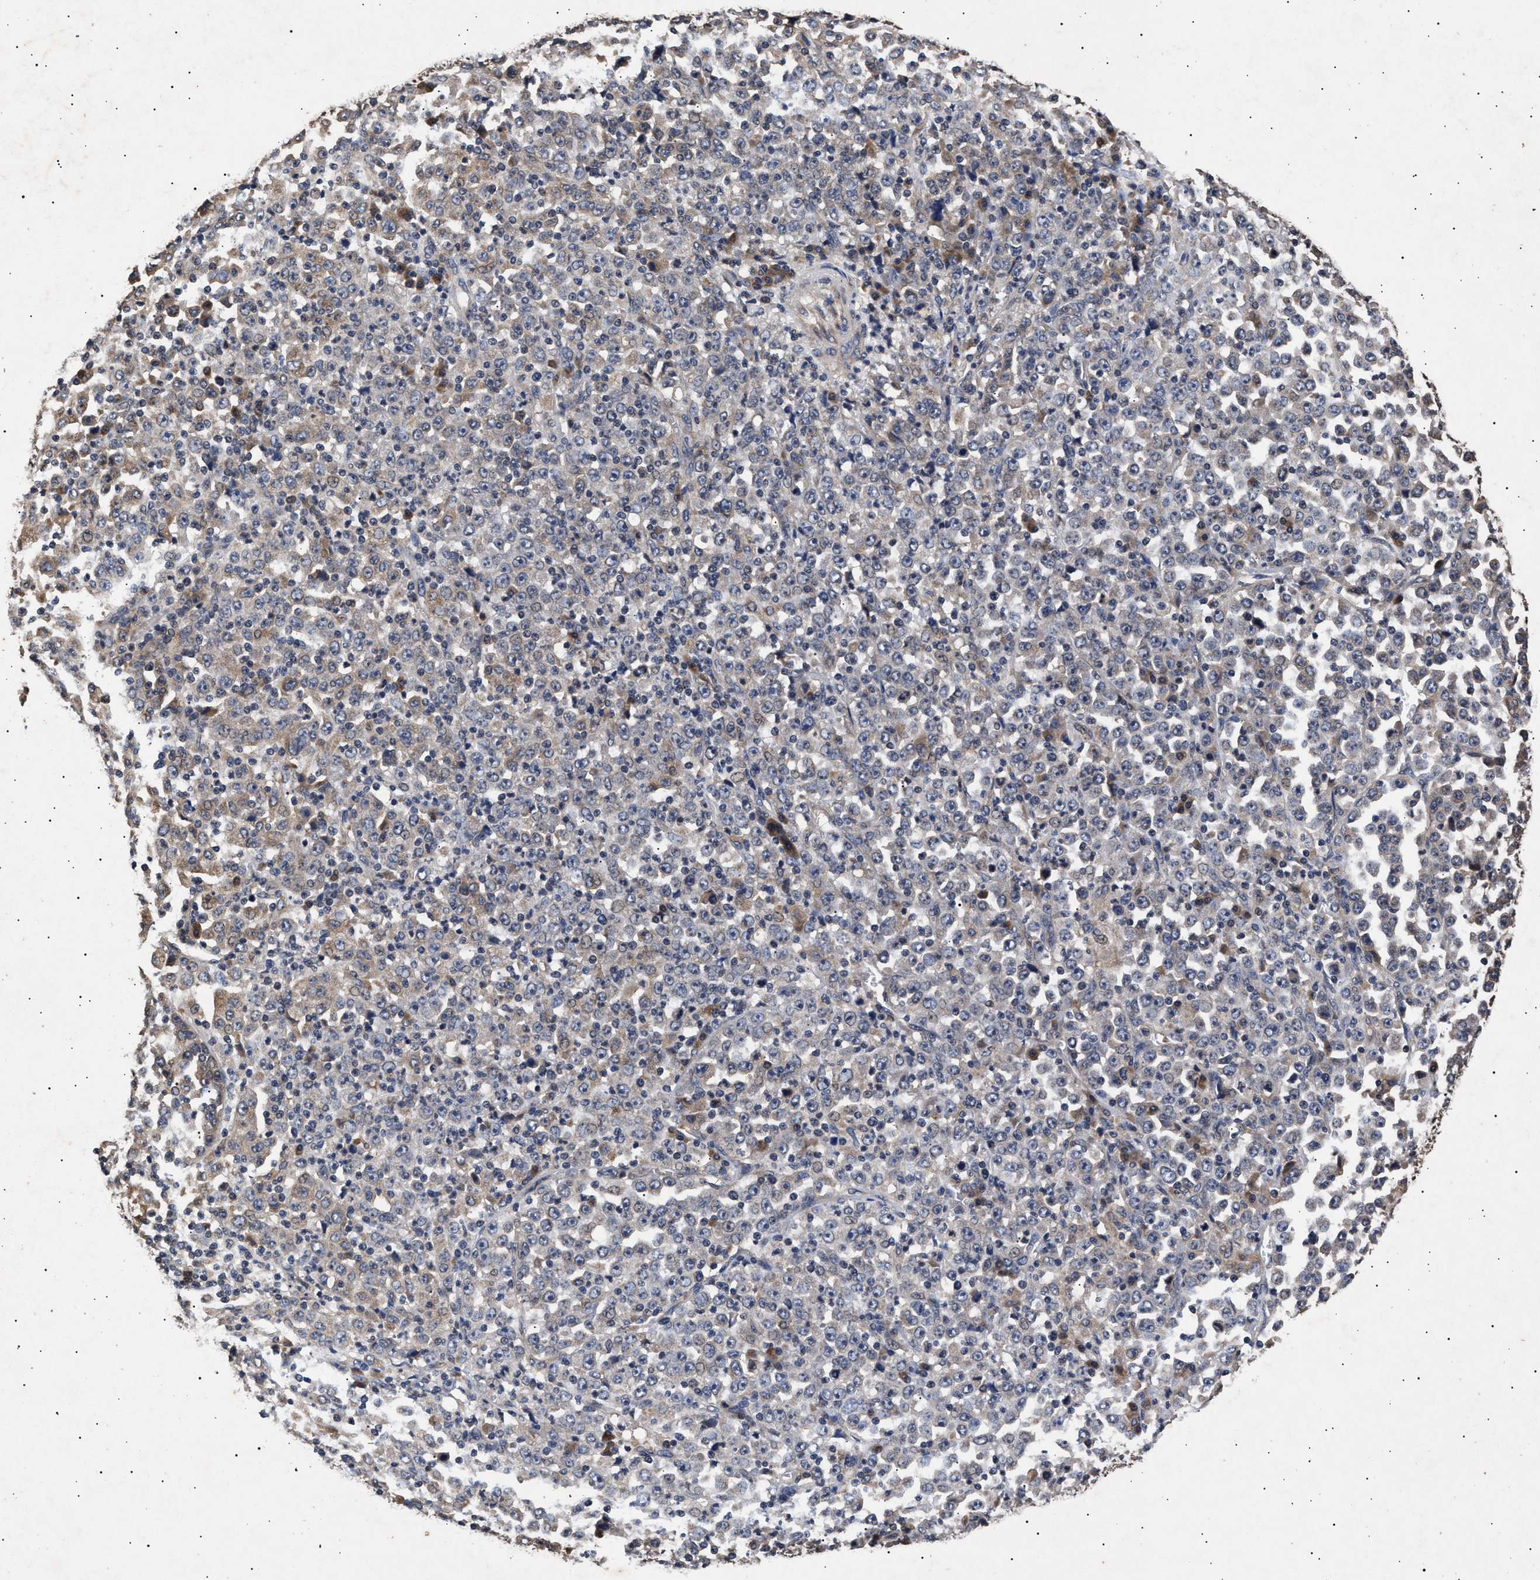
{"staining": {"intensity": "weak", "quantity": "25%-75%", "location": "cytoplasmic/membranous"}, "tissue": "stomach cancer", "cell_type": "Tumor cells", "image_type": "cancer", "snomed": [{"axis": "morphology", "description": "Normal tissue, NOS"}, {"axis": "morphology", "description": "Adenocarcinoma, NOS"}, {"axis": "topography", "description": "Stomach, upper"}, {"axis": "topography", "description": "Stomach"}], "caption": "IHC staining of stomach cancer (adenocarcinoma), which demonstrates low levels of weak cytoplasmic/membranous expression in about 25%-75% of tumor cells indicating weak cytoplasmic/membranous protein staining. The staining was performed using DAB (3,3'-diaminobenzidine) (brown) for protein detection and nuclei were counterstained in hematoxylin (blue).", "gene": "ITGB5", "patient": {"sex": "male", "age": 59}}